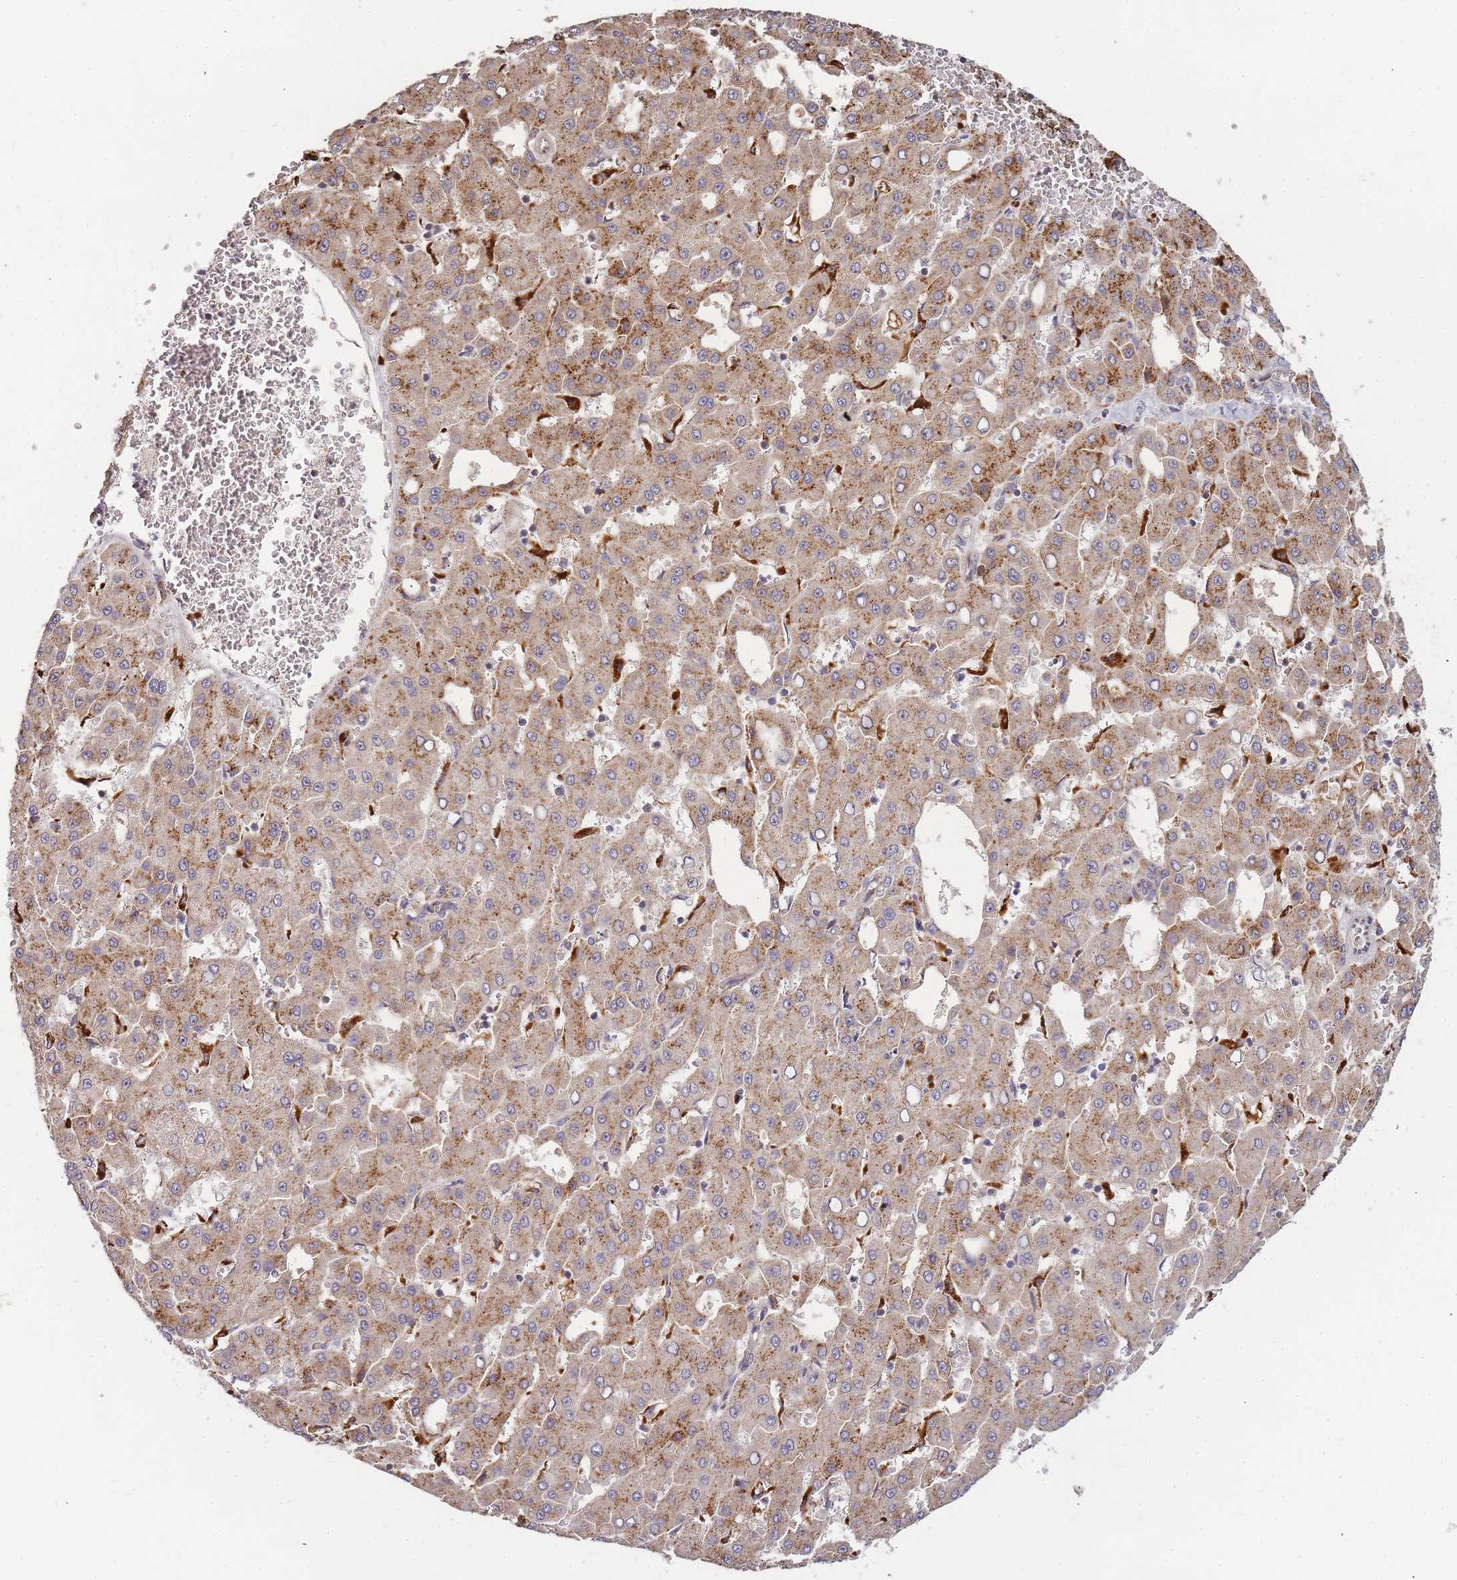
{"staining": {"intensity": "moderate", "quantity": "25%-75%", "location": "cytoplasmic/membranous"}, "tissue": "liver cancer", "cell_type": "Tumor cells", "image_type": "cancer", "snomed": [{"axis": "morphology", "description": "Carcinoma, Hepatocellular, NOS"}, {"axis": "topography", "description": "Liver"}], "caption": "Protein staining of liver cancer tissue shows moderate cytoplasmic/membranous positivity in about 25%-75% of tumor cells.", "gene": "ATG5", "patient": {"sex": "male", "age": 47}}